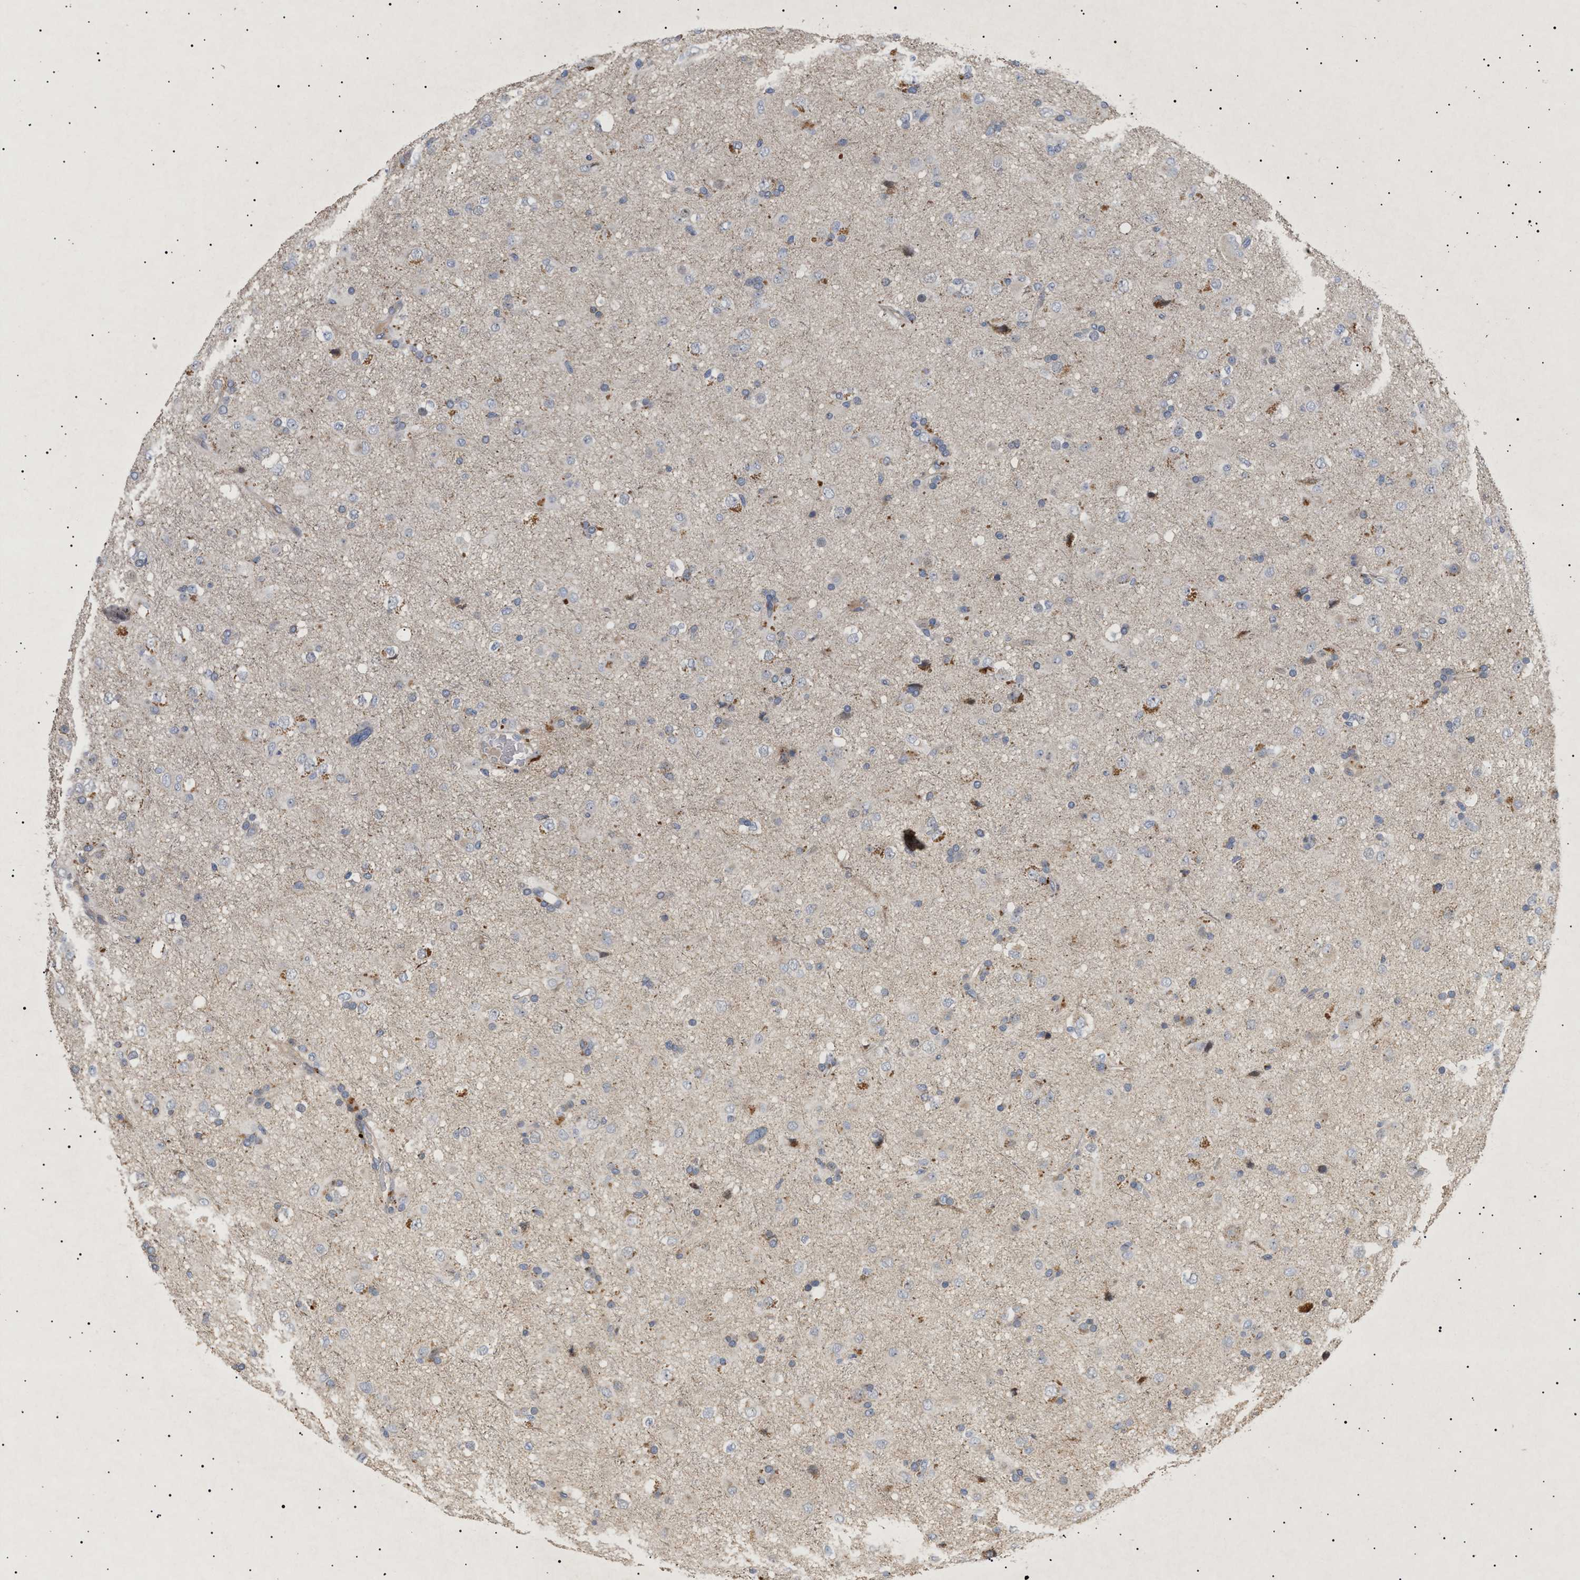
{"staining": {"intensity": "weak", "quantity": "<25%", "location": "cytoplasmic/membranous"}, "tissue": "glioma", "cell_type": "Tumor cells", "image_type": "cancer", "snomed": [{"axis": "morphology", "description": "Glioma, malignant, Low grade"}, {"axis": "topography", "description": "Brain"}], "caption": "Immunohistochemistry image of neoplastic tissue: malignant glioma (low-grade) stained with DAB (3,3'-diaminobenzidine) demonstrates no significant protein staining in tumor cells. The staining is performed using DAB brown chromogen with nuclei counter-stained in using hematoxylin.", "gene": "SIRT5", "patient": {"sex": "male", "age": 65}}